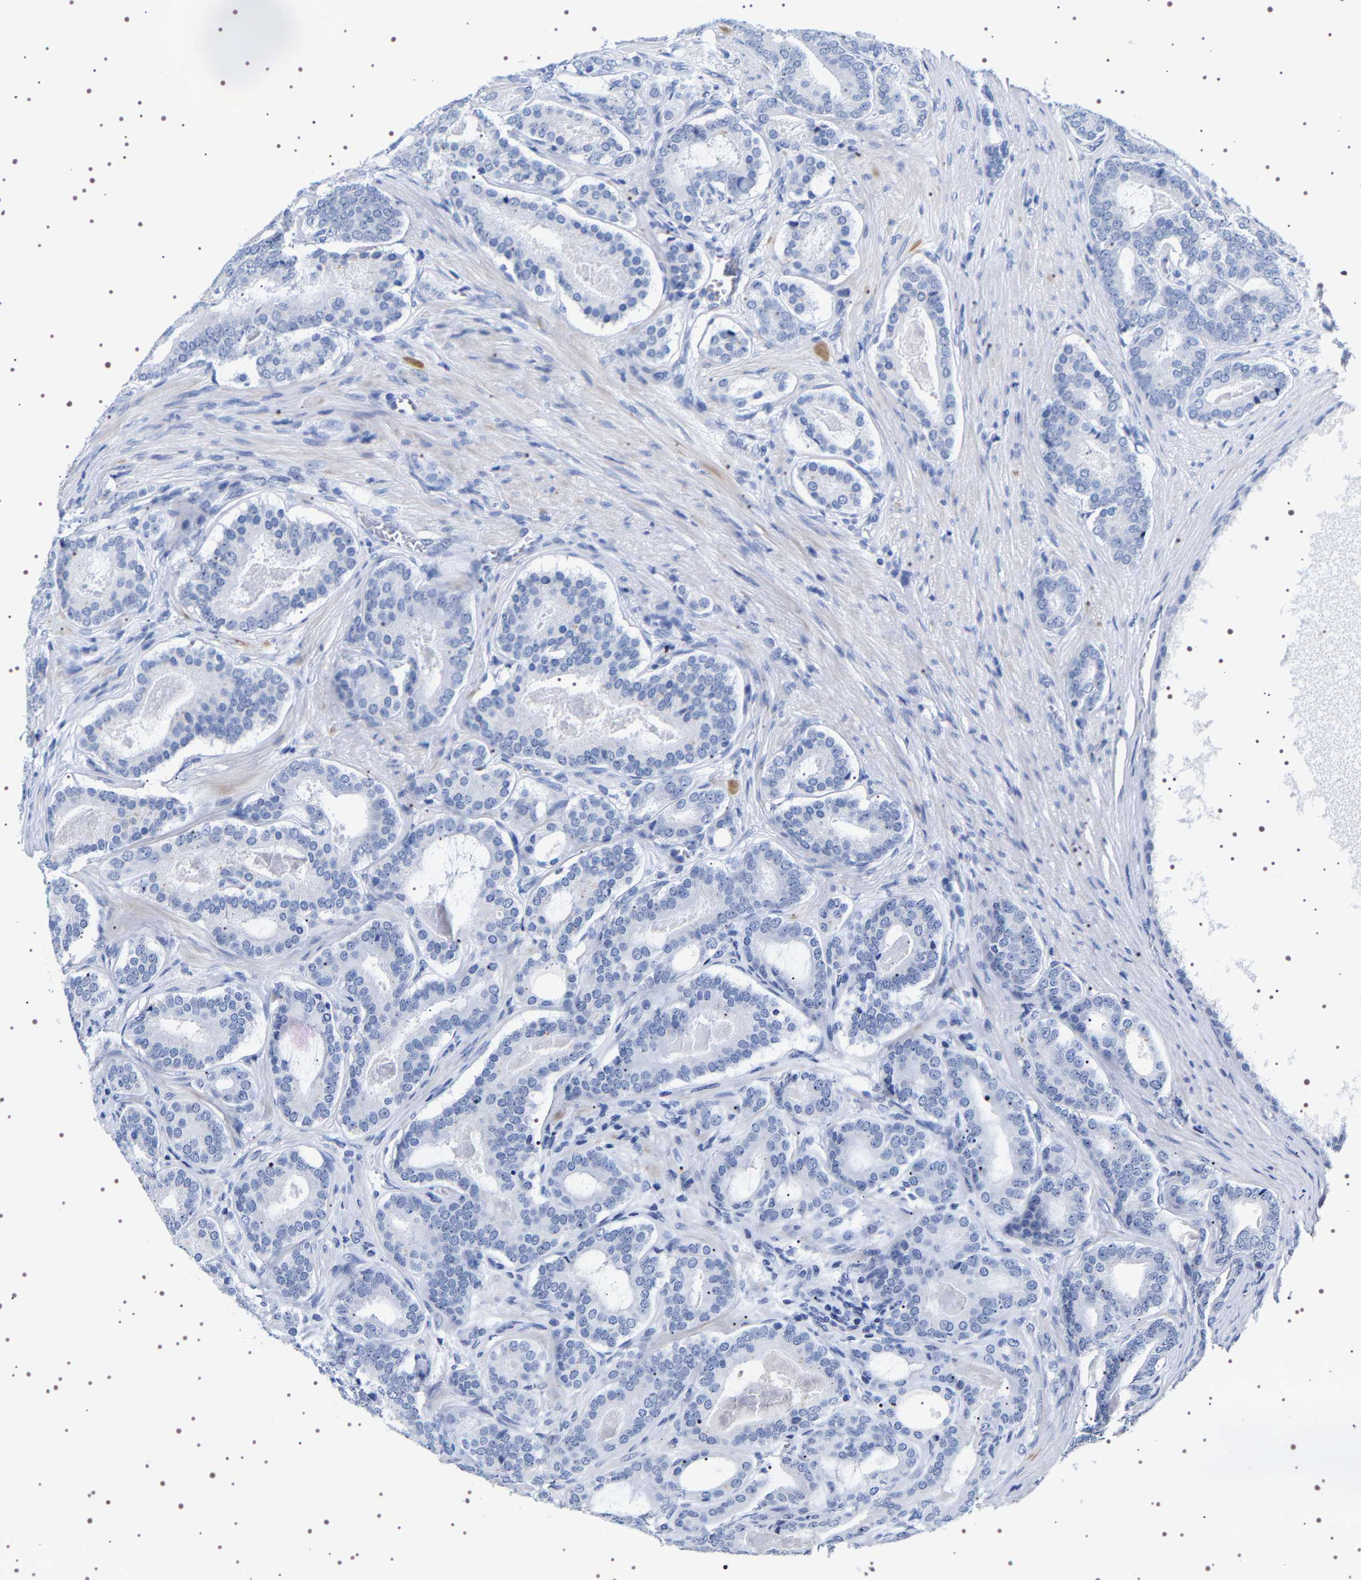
{"staining": {"intensity": "negative", "quantity": "none", "location": "none"}, "tissue": "prostate cancer", "cell_type": "Tumor cells", "image_type": "cancer", "snomed": [{"axis": "morphology", "description": "Adenocarcinoma, High grade"}, {"axis": "topography", "description": "Prostate"}], "caption": "The micrograph exhibits no staining of tumor cells in high-grade adenocarcinoma (prostate). The staining is performed using DAB (3,3'-diaminobenzidine) brown chromogen with nuclei counter-stained in using hematoxylin.", "gene": "UBQLN3", "patient": {"sex": "male", "age": 60}}